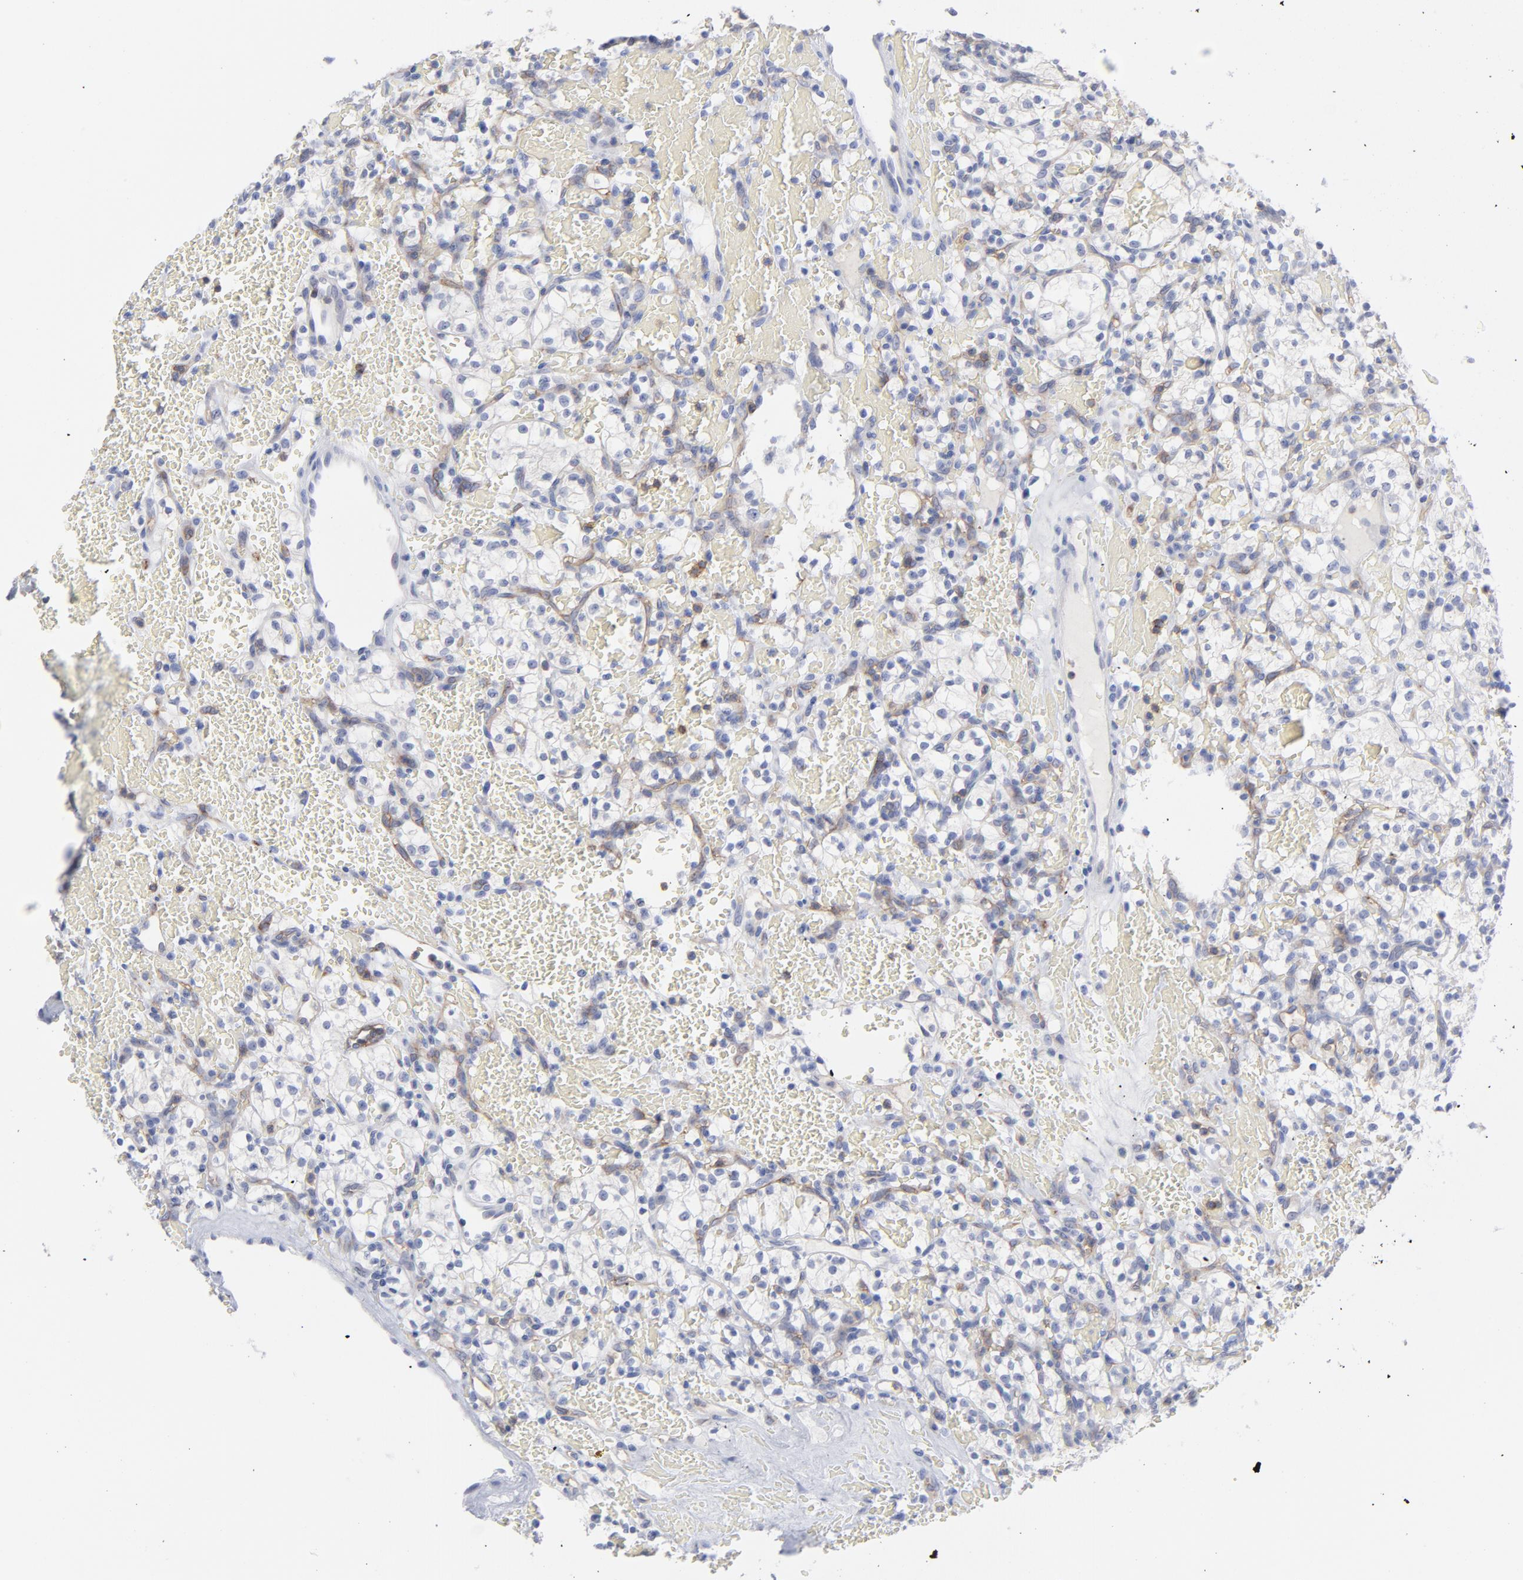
{"staining": {"intensity": "weak", "quantity": "25%-75%", "location": "cytoplasmic/membranous"}, "tissue": "renal cancer", "cell_type": "Tumor cells", "image_type": "cancer", "snomed": [{"axis": "morphology", "description": "Adenocarcinoma, NOS"}, {"axis": "topography", "description": "Kidney"}], "caption": "Protein analysis of renal cancer tissue shows weak cytoplasmic/membranous expression in approximately 25%-75% of tumor cells.", "gene": "P2RY8", "patient": {"sex": "female", "age": 60}}